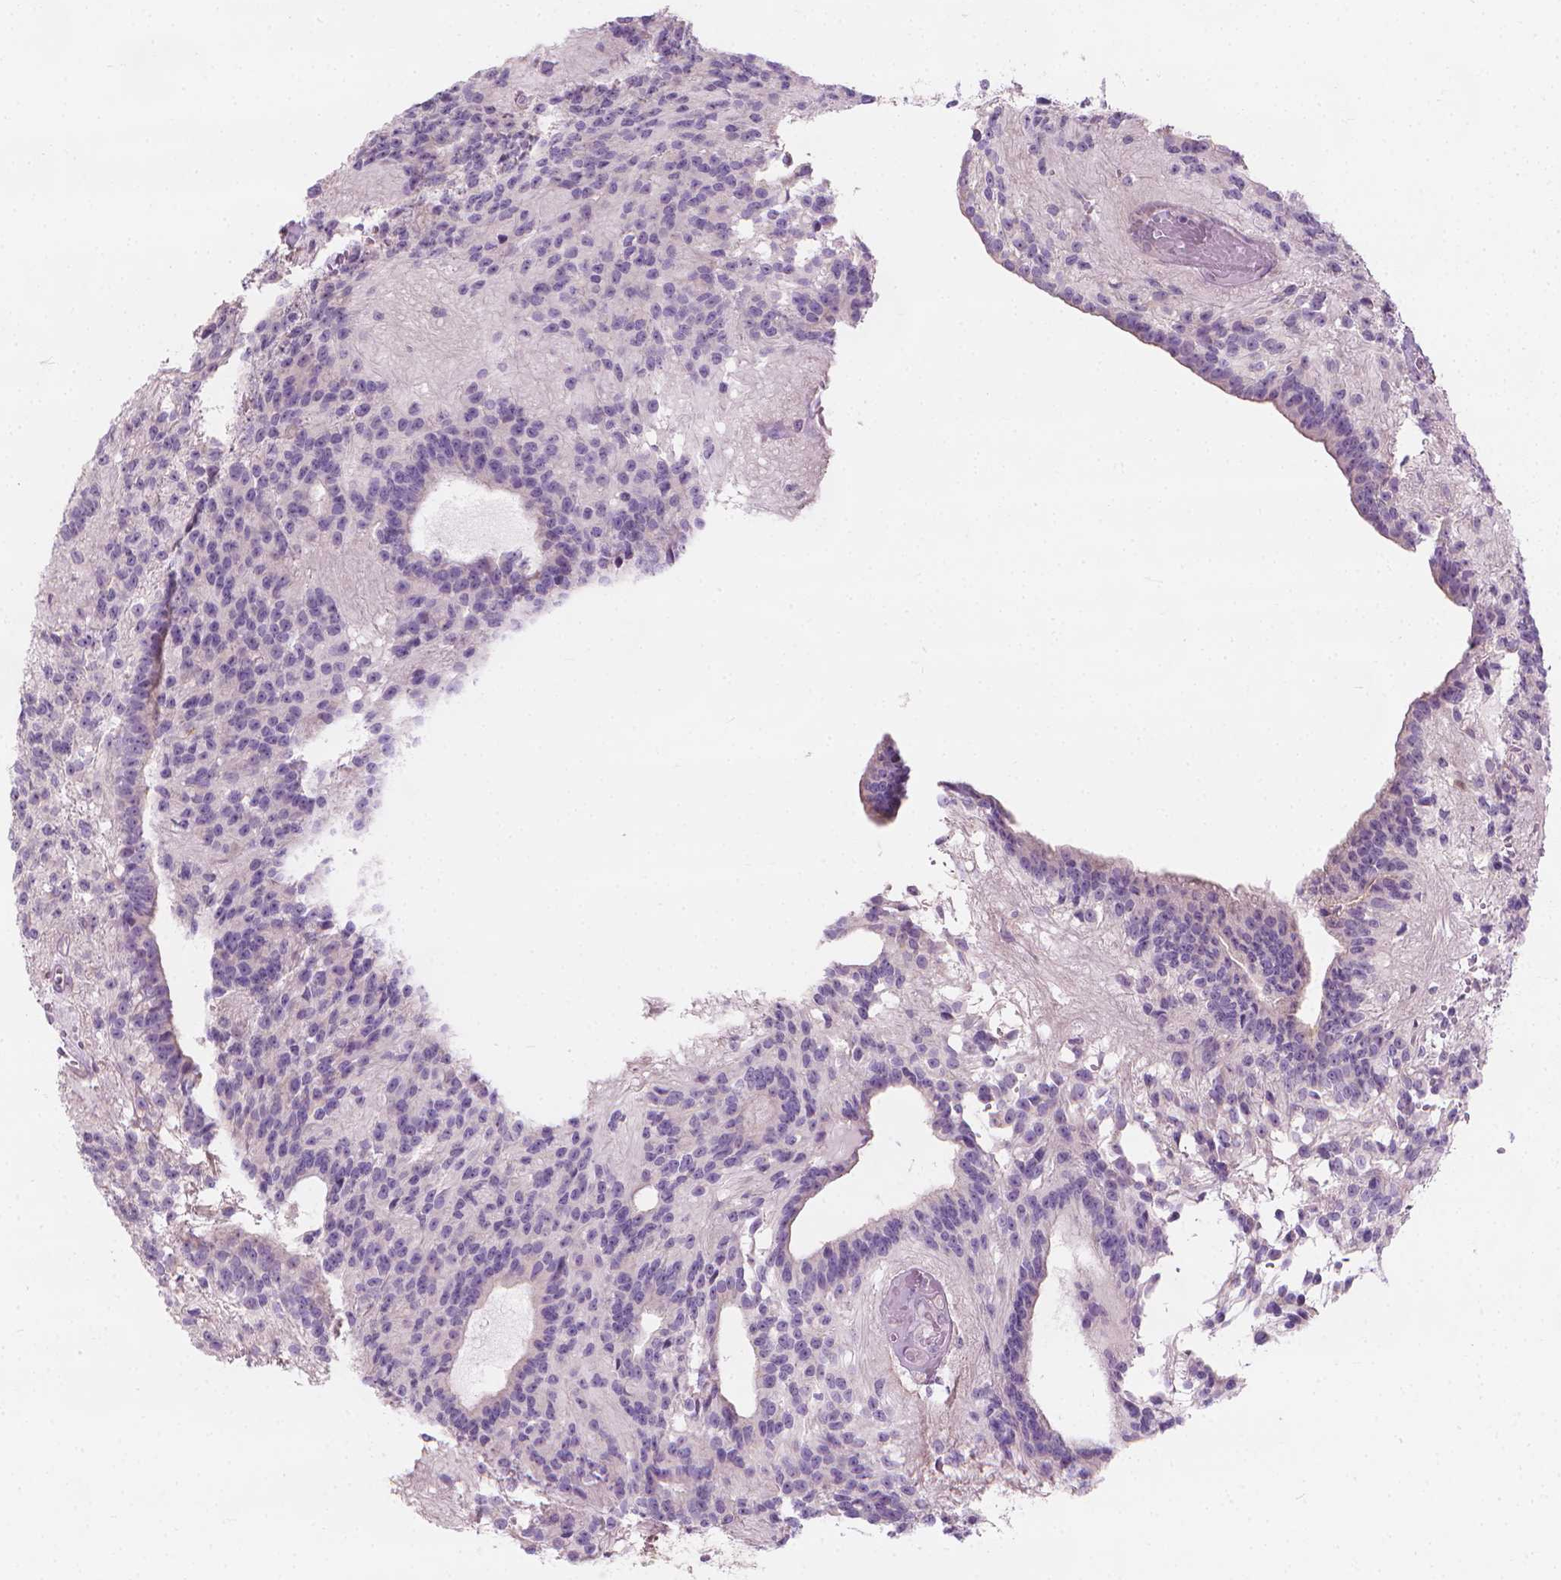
{"staining": {"intensity": "negative", "quantity": "none", "location": "none"}, "tissue": "glioma", "cell_type": "Tumor cells", "image_type": "cancer", "snomed": [{"axis": "morphology", "description": "Glioma, malignant, Low grade"}, {"axis": "topography", "description": "Brain"}], "caption": "A photomicrograph of human malignant glioma (low-grade) is negative for staining in tumor cells.", "gene": "GPRC5A", "patient": {"sex": "male", "age": 31}}